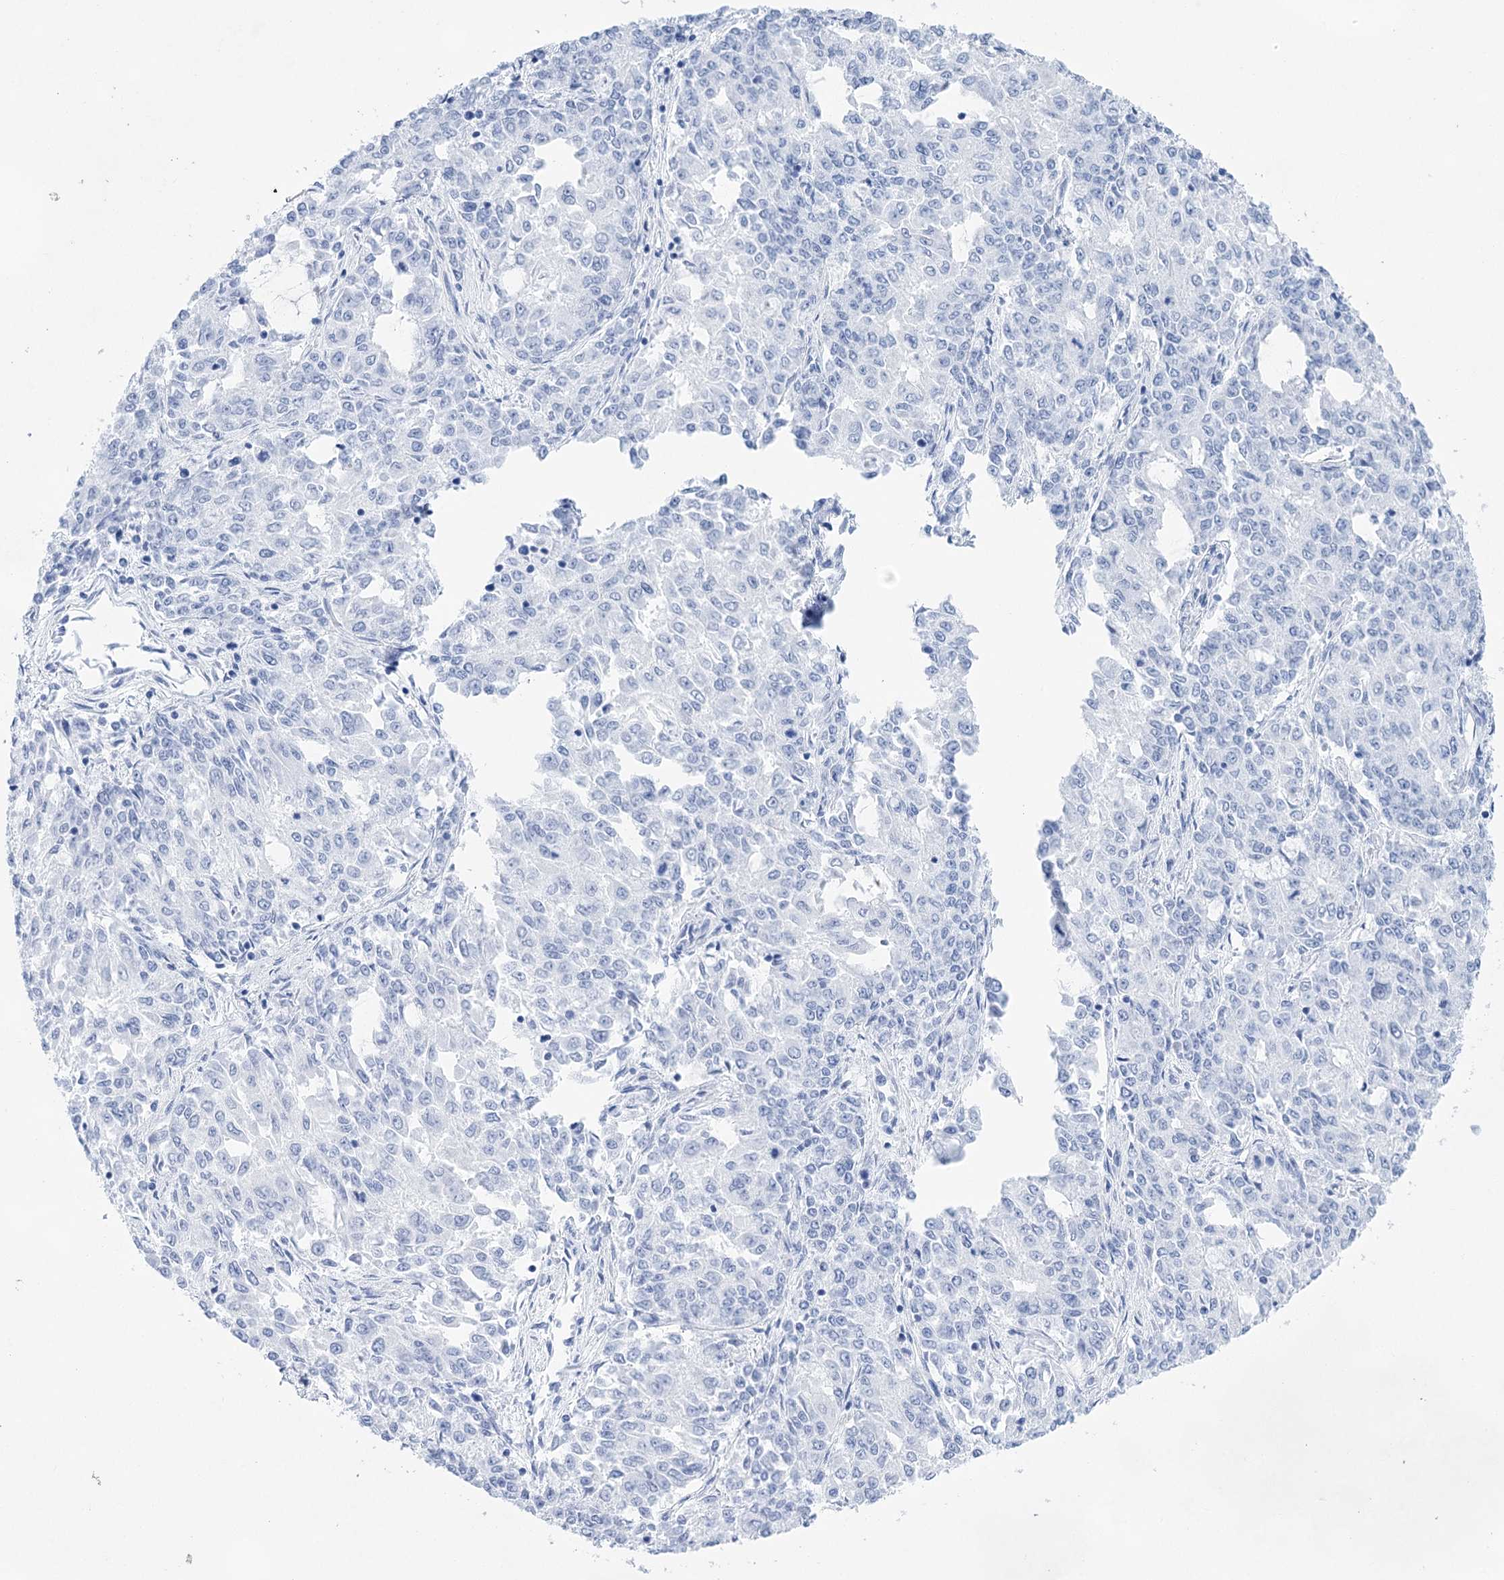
{"staining": {"intensity": "negative", "quantity": "none", "location": "none"}, "tissue": "endometrial cancer", "cell_type": "Tumor cells", "image_type": "cancer", "snomed": [{"axis": "morphology", "description": "Adenocarcinoma, NOS"}, {"axis": "topography", "description": "Endometrium"}], "caption": "A photomicrograph of human endometrial cancer (adenocarcinoma) is negative for staining in tumor cells.", "gene": "LALBA", "patient": {"sex": "female", "age": 50}}